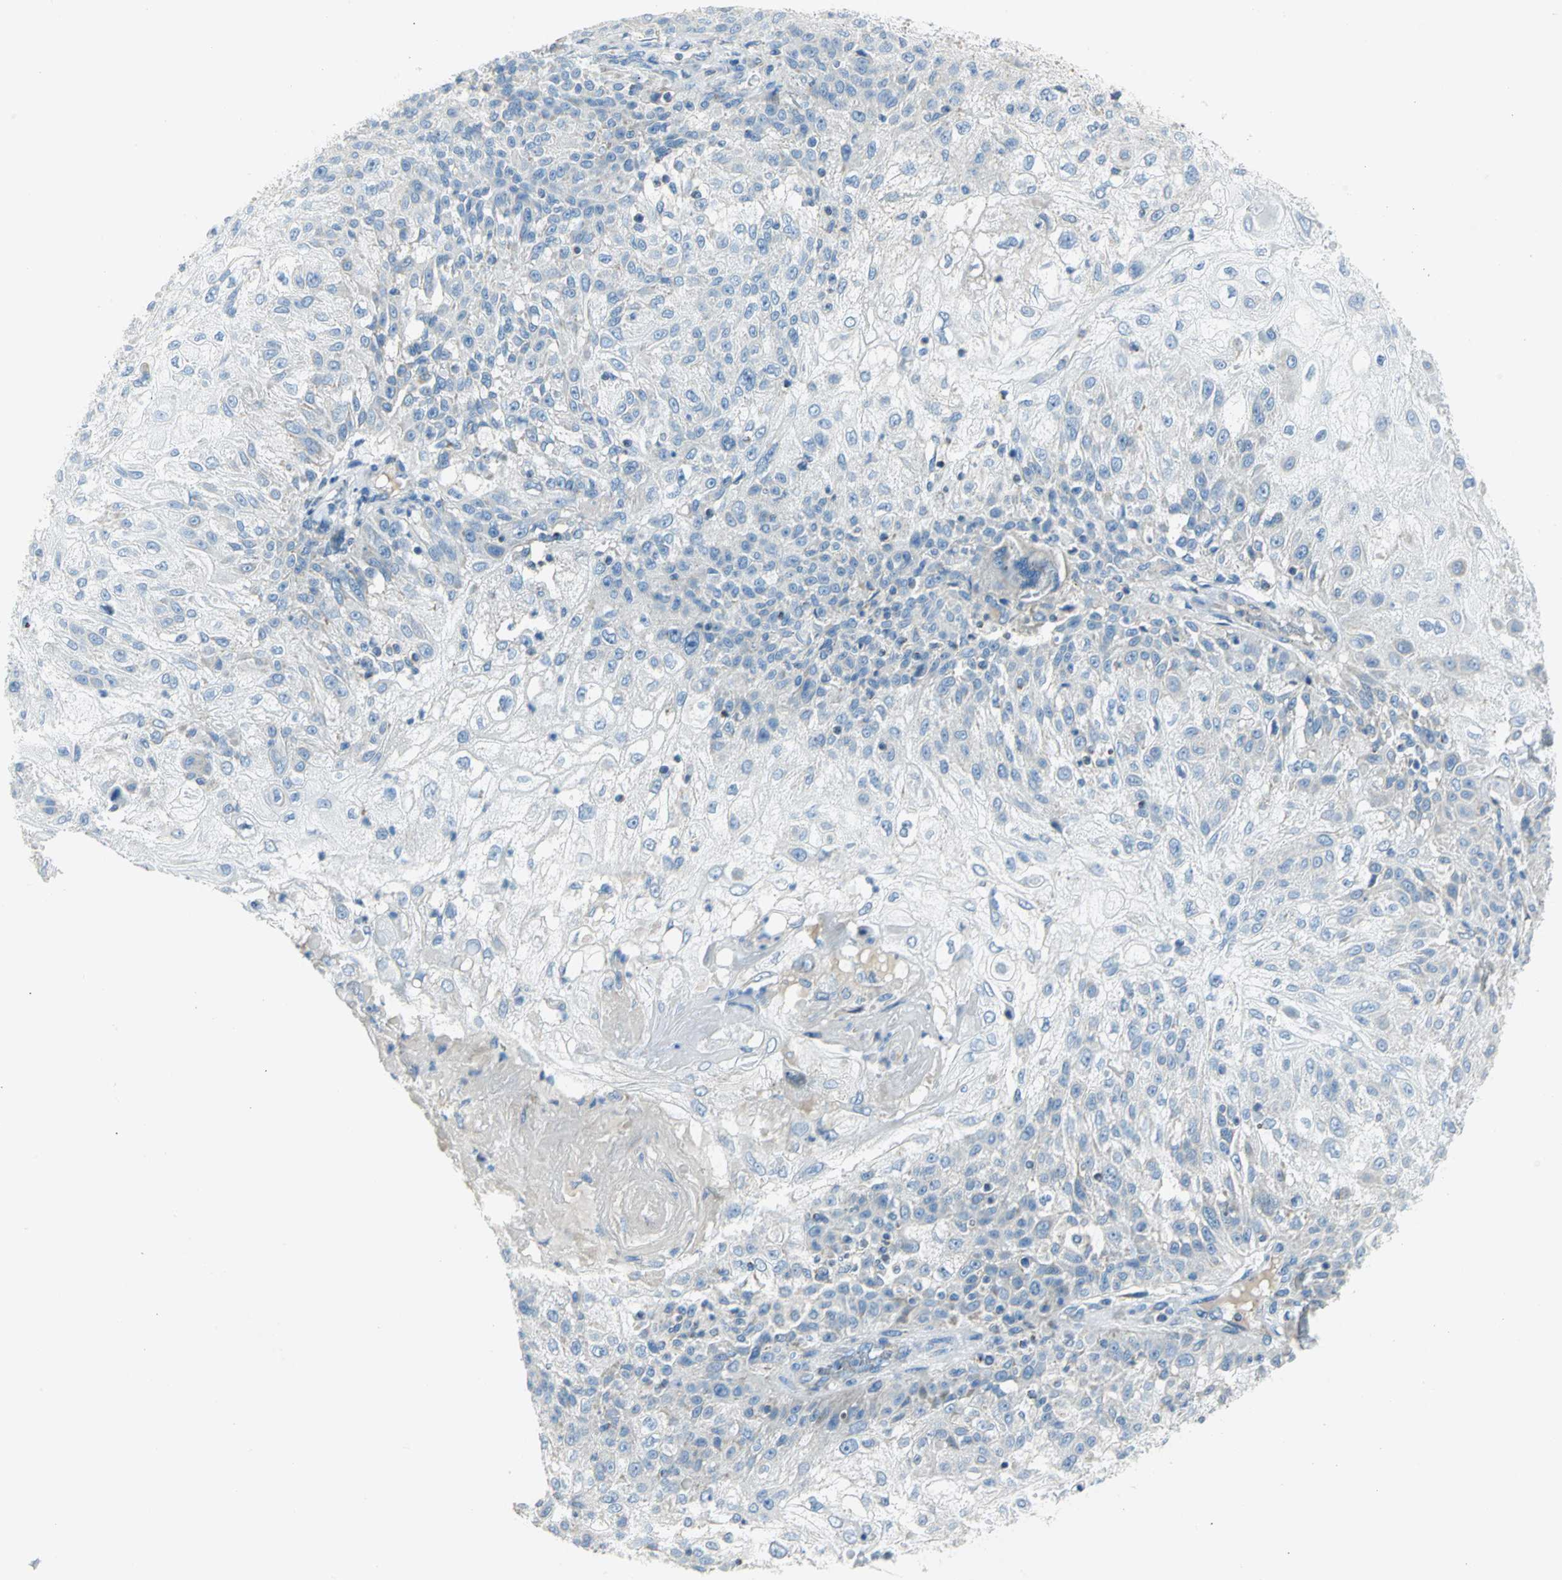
{"staining": {"intensity": "negative", "quantity": "none", "location": "none"}, "tissue": "skin cancer", "cell_type": "Tumor cells", "image_type": "cancer", "snomed": [{"axis": "morphology", "description": "Normal tissue, NOS"}, {"axis": "morphology", "description": "Squamous cell carcinoma, NOS"}, {"axis": "topography", "description": "Skin"}], "caption": "The immunohistochemistry image has no significant staining in tumor cells of squamous cell carcinoma (skin) tissue. (DAB (3,3'-diaminobenzidine) immunohistochemistry, high magnification).", "gene": "ALOX15", "patient": {"sex": "female", "age": 83}}